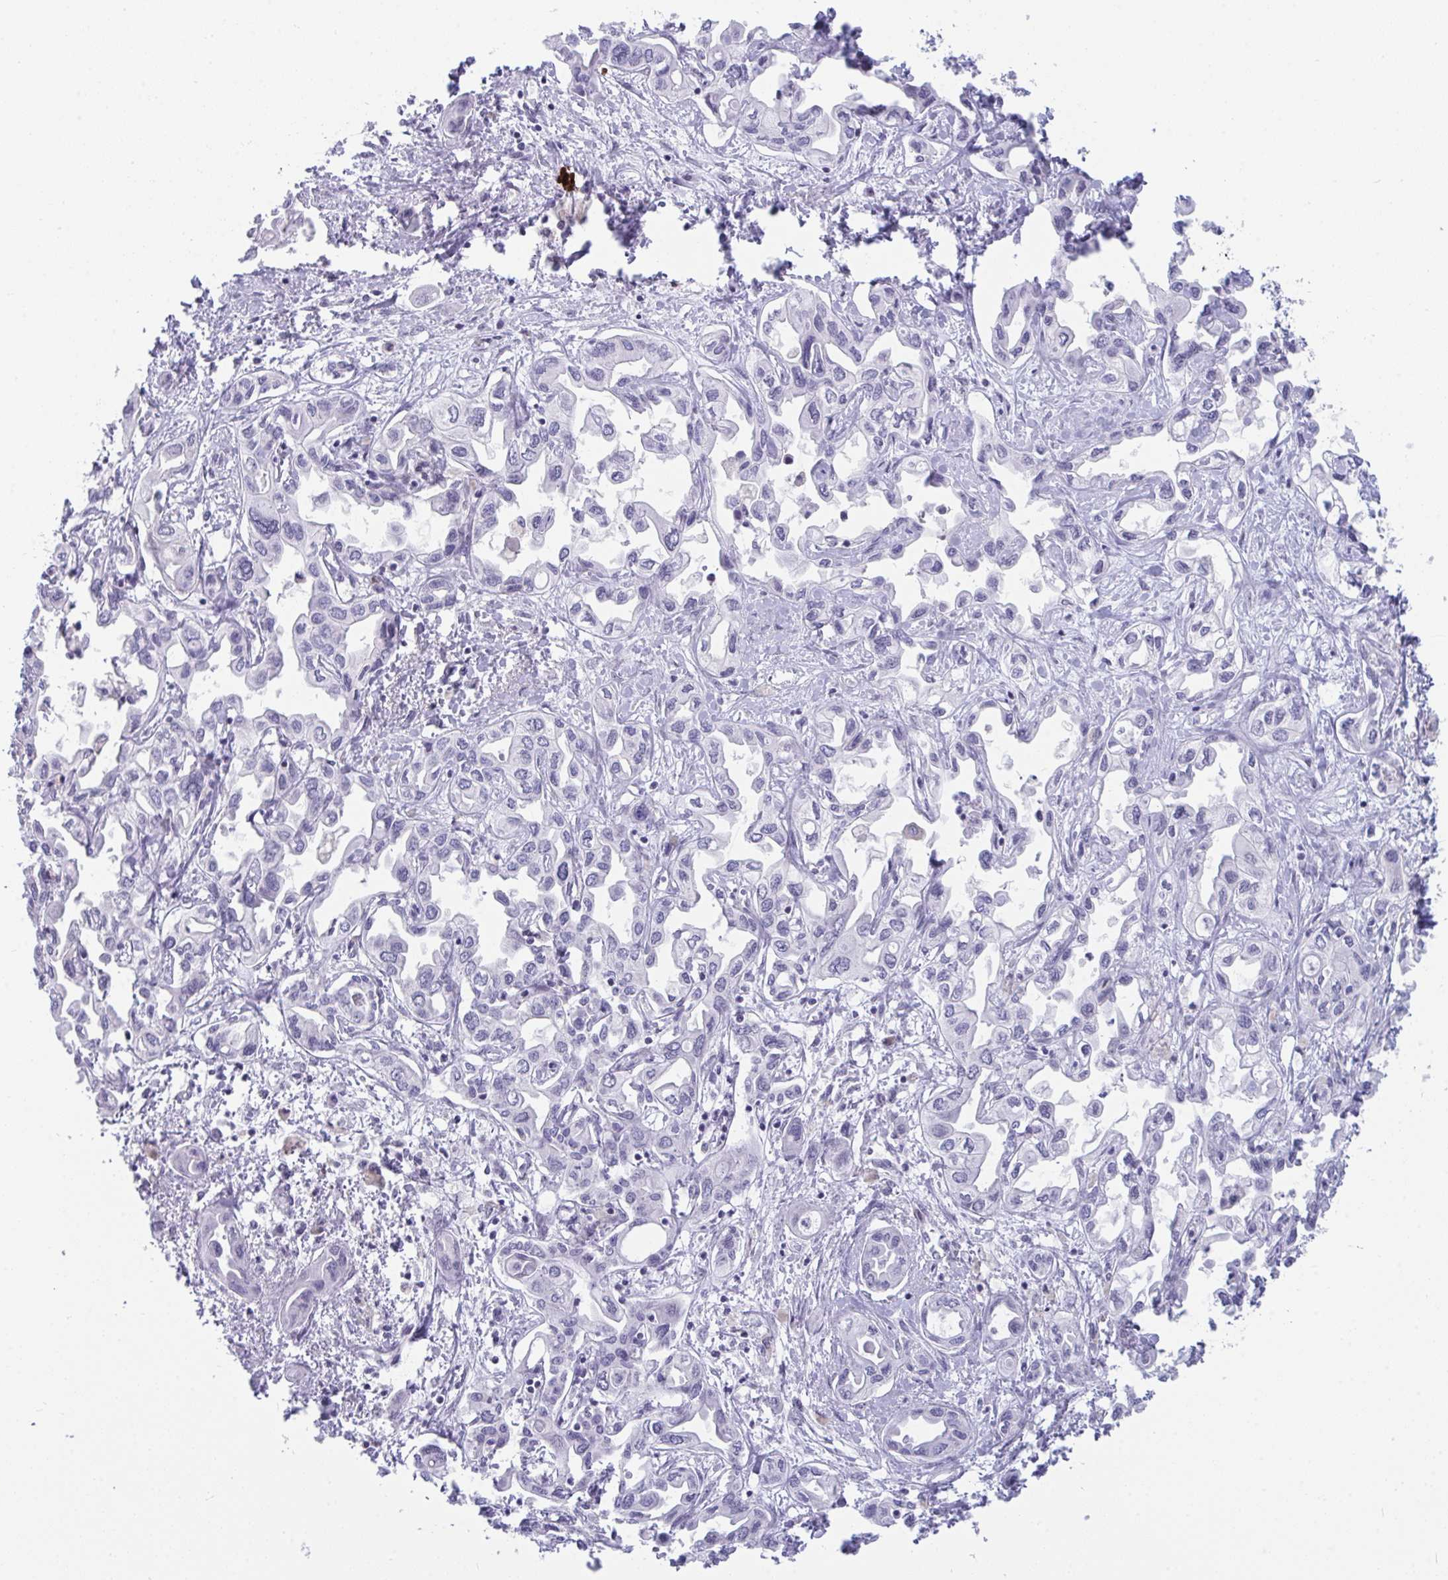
{"staining": {"intensity": "negative", "quantity": "none", "location": "none"}, "tissue": "liver cancer", "cell_type": "Tumor cells", "image_type": "cancer", "snomed": [{"axis": "morphology", "description": "Cholangiocarcinoma"}, {"axis": "topography", "description": "Liver"}], "caption": "A high-resolution image shows immunohistochemistry staining of liver cholangiocarcinoma, which demonstrates no significant positivity in tumor cells.", "gene": "BMAL2", "patient": {"sex": "female", "age": 64}}